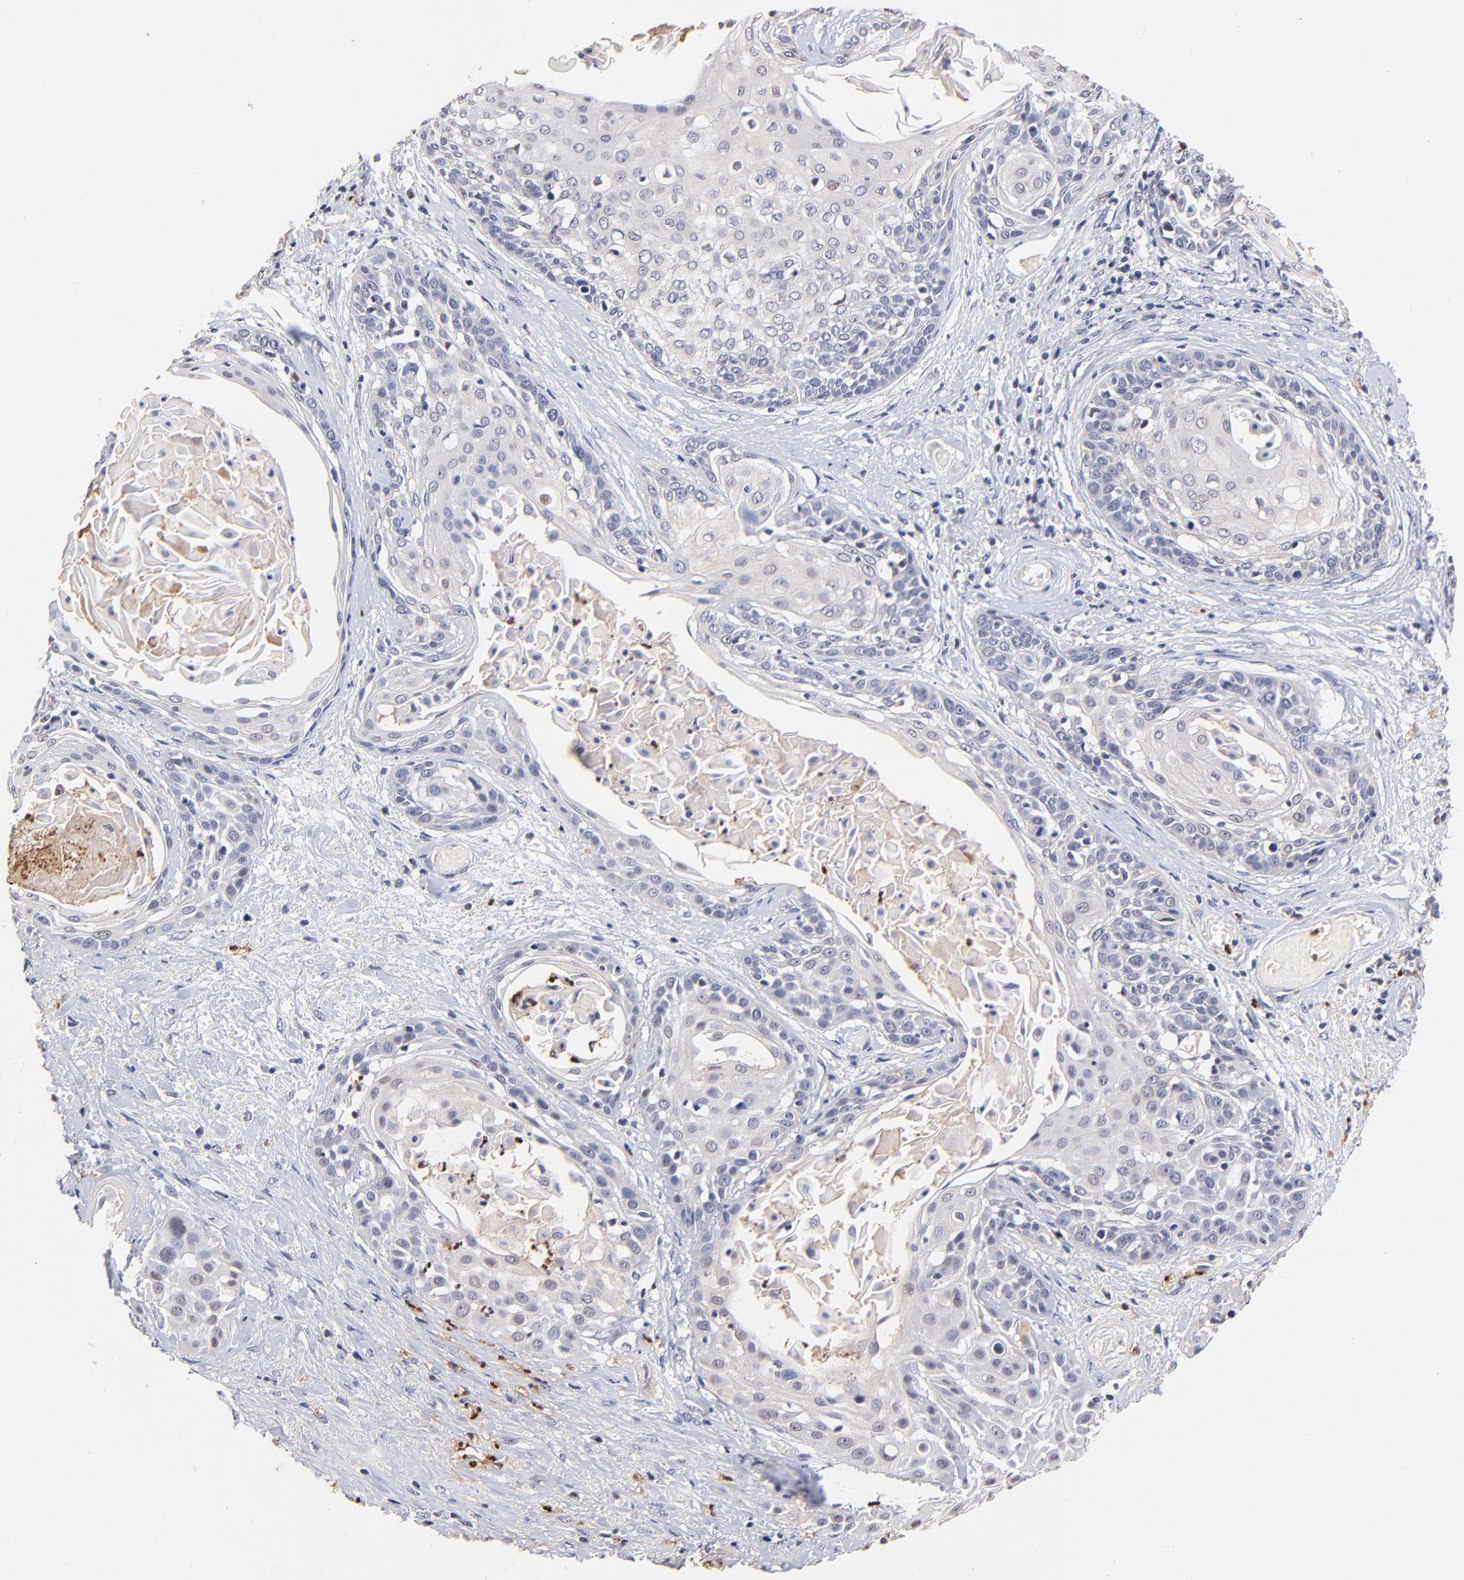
{"staining": {"intensity": "weak", "quantity": "<25%", "location": "cytoplasmic/membranous"}, "tissue": "cervical cancer", "cell_type": "Tumor cells", "image_type": "cancer", "snomed": [{"axis": "morphology", "description": "Squamous cell carcinoma, NOS"}, {"axis": "topography", "description": "Cervix"}], "caption": "This is a histopathology image of immunohistochemistry staining of cervical squamous cell carcinoma, which shows no positivity in tumor cells.", "gene": "BBOF1", "patient": {"sex": "female", "age": 57}}